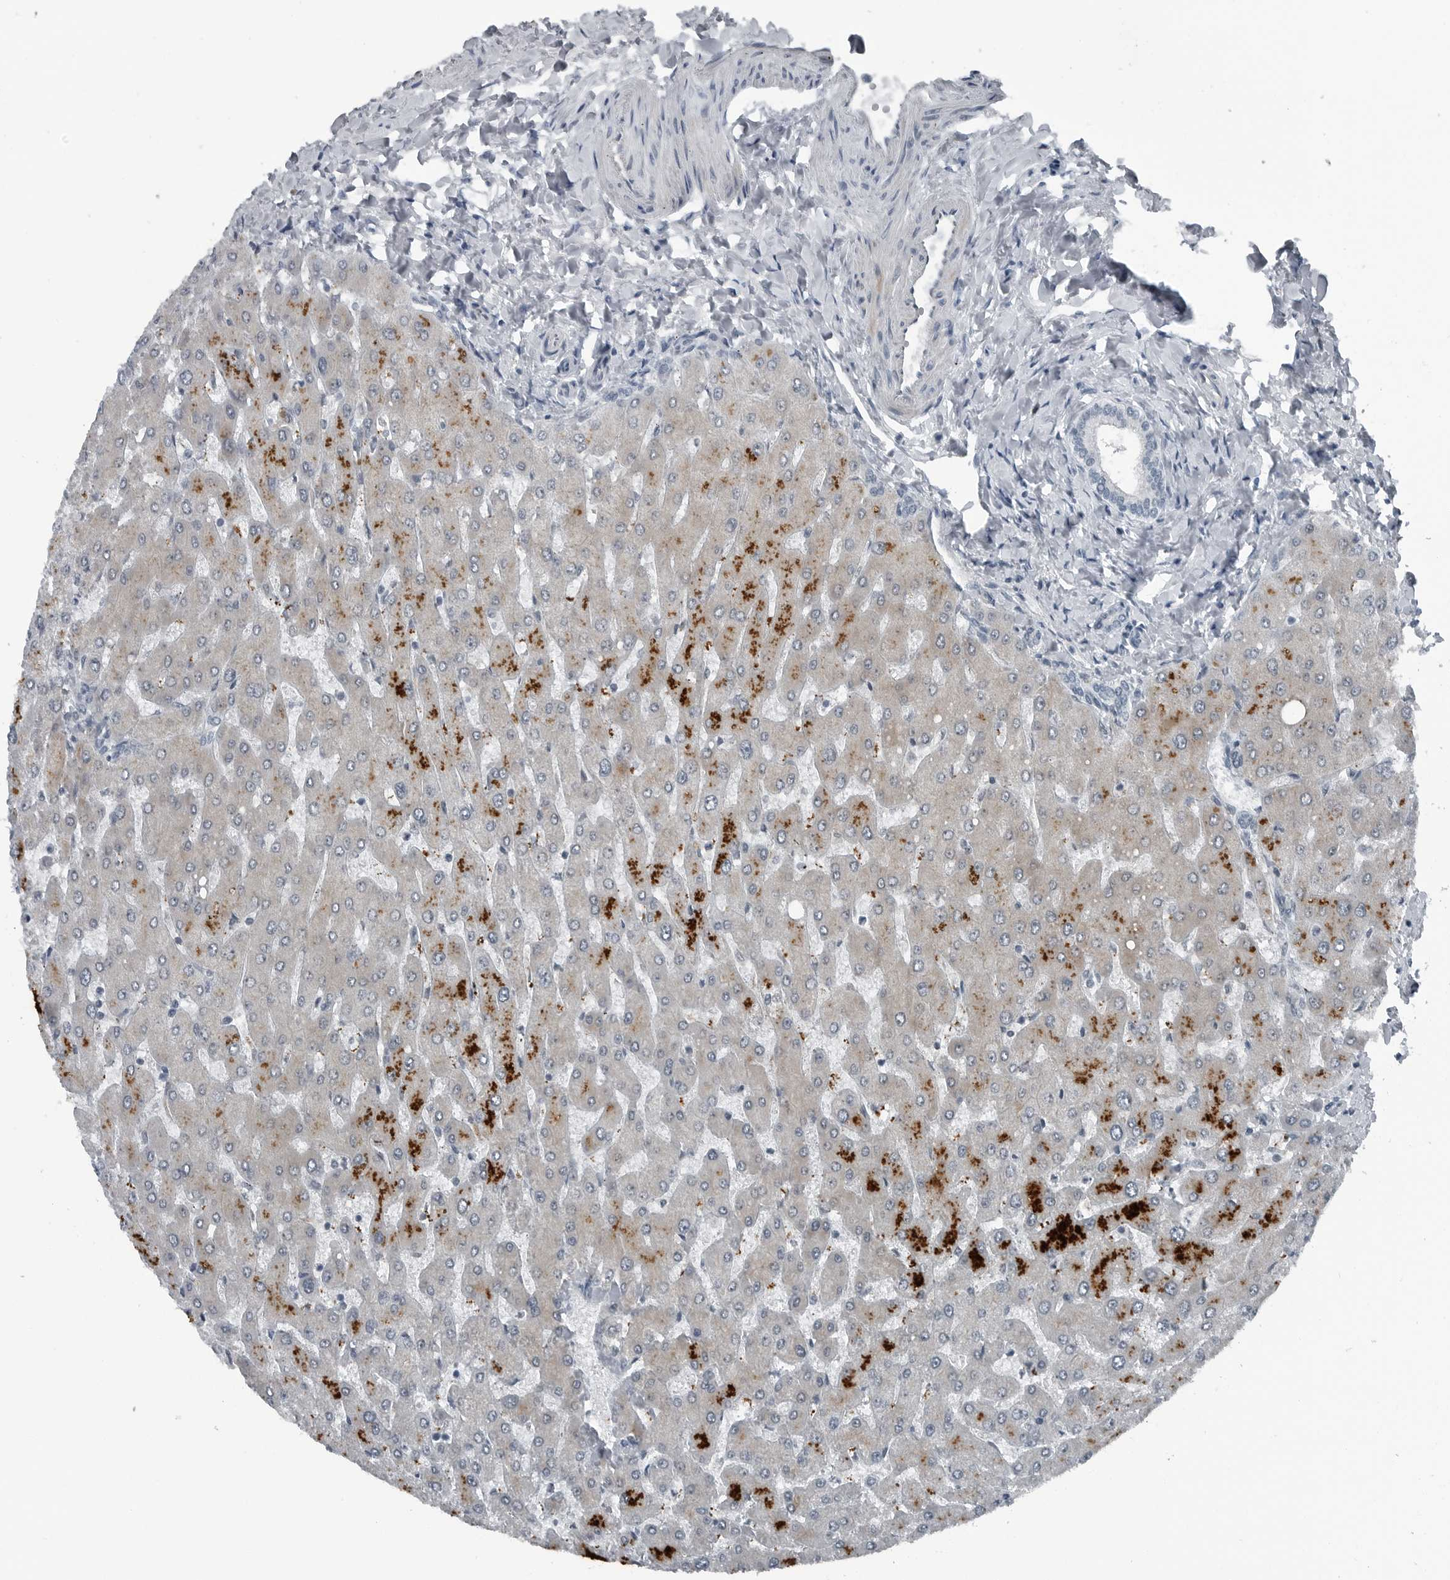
{"staining": {"intensity": "negative", "quantity": "none", "location": "none"}, "tissue": "liver", "cell_type": "Cholangiocytes", "image_type": "normal", "snomed": [{"axis": "morphology", "description": "Normal tissue, NOS"}, {"axis": "topography", "description": "Liver"}], "caption": "An IHC micrograph of normal liver is shown. There is no staining in cholangiocytes of liver. (DAB immunohistochemistry (IHC) with hematoxylin counter stain).", "gene": "GAK", "patient": {"sex": "male", "age": 55}}